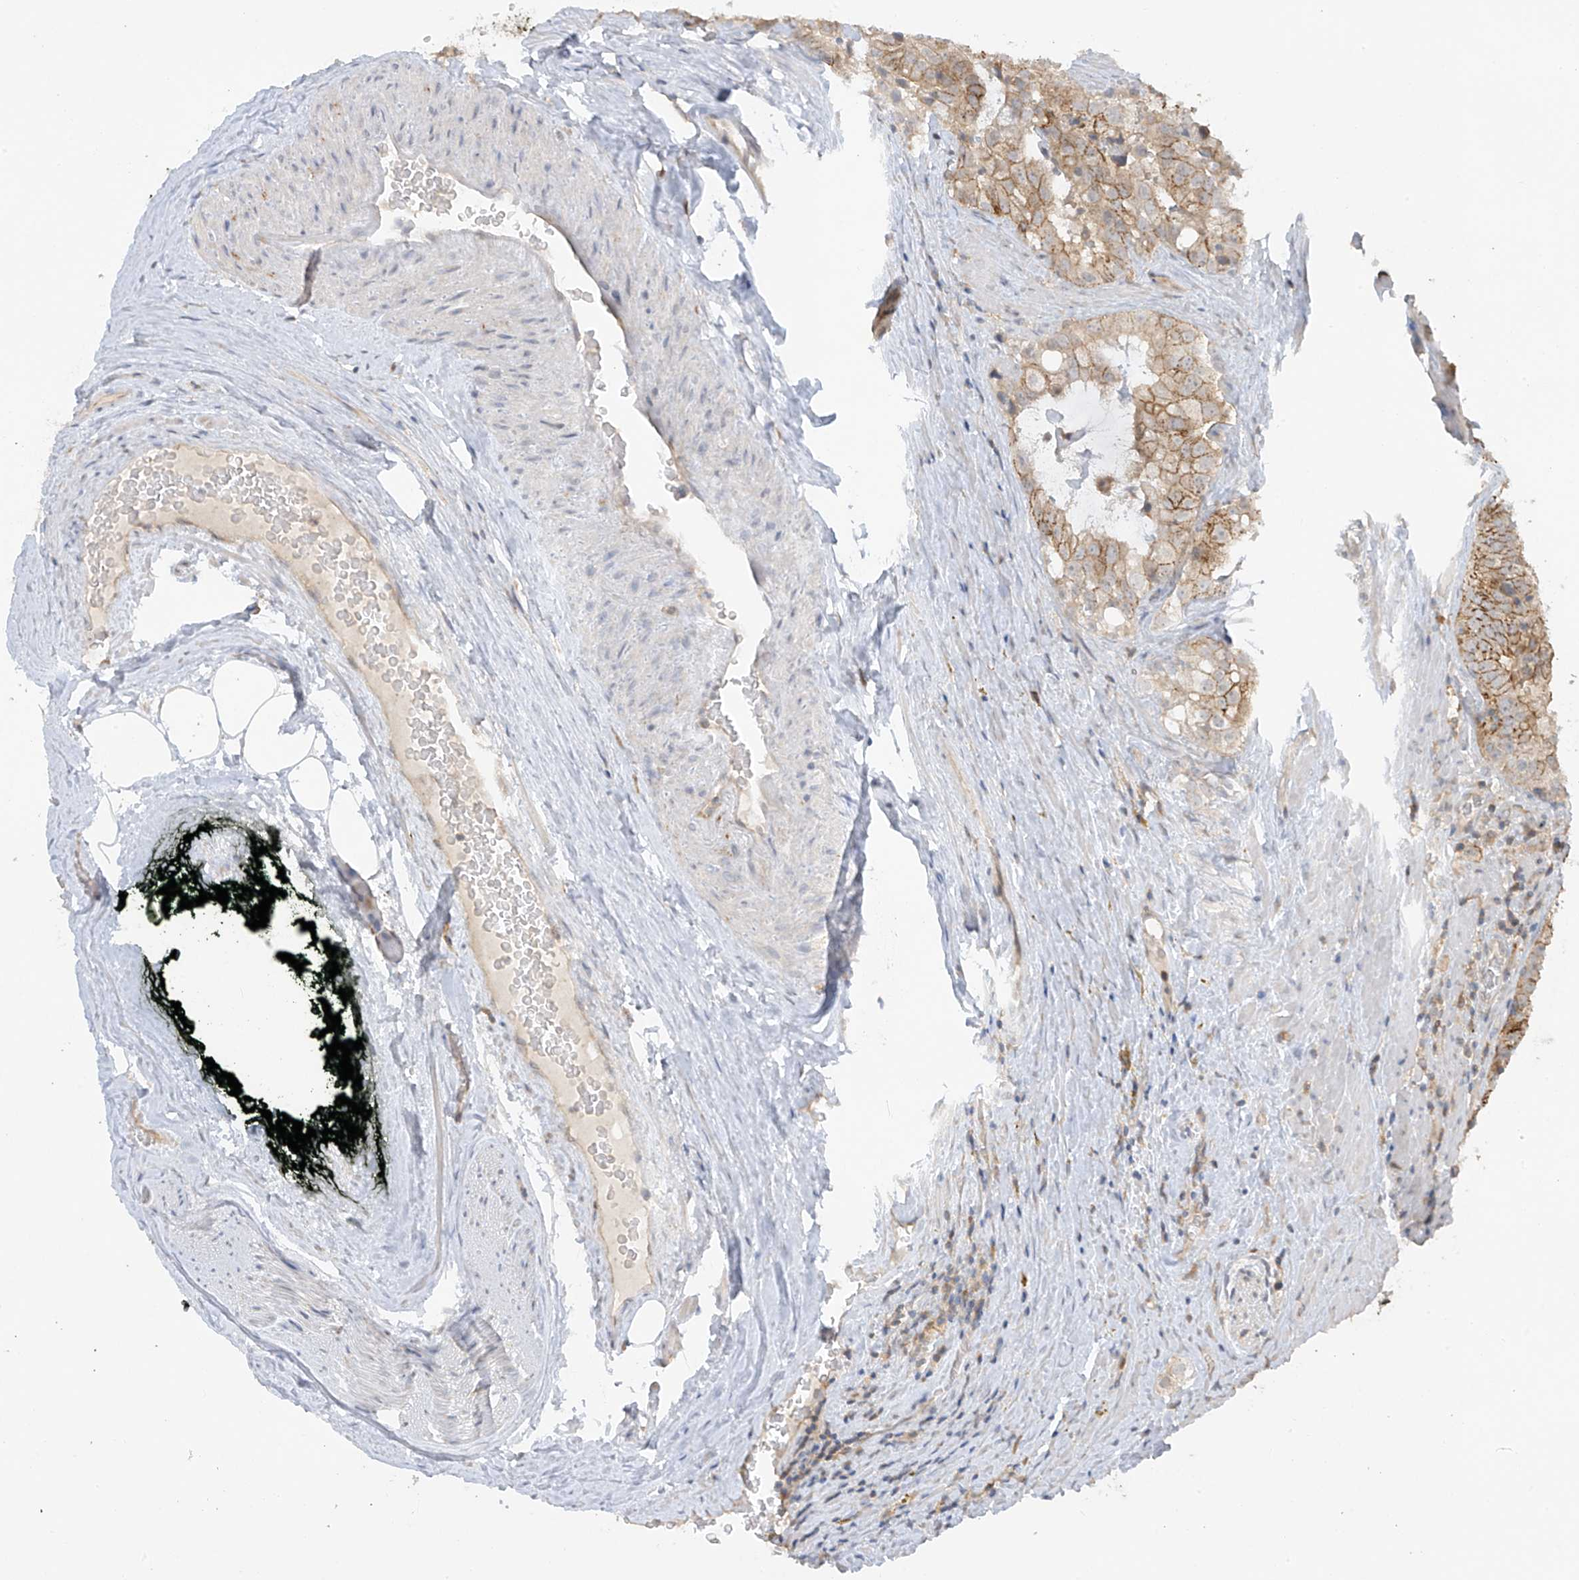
{"staining": {"intensity": "moderate", "quantity": "<25%", "location": "cytoplasmic/membranous"}, "tissue": "prostate cancer", "cell_type": "Tumor cells", "image_type": "cancer", "snomed": [{"axis": "morphology", "description": "Adenocarcinoma, High grade"}, {"axis": "topography", "description": "Prostate"}], "caption": "Immunohistochemistry (IHC) (DAB (3,3'-diaminobenzidine)) staining of prostate cancer (adenocarcinoma (high-grade)) displays moderate cytoplasmic/membranous protein staining in about <25% of tumor cells.", "gene": "ANGEL2", "patient": {"sex": "male", "age": 68}}